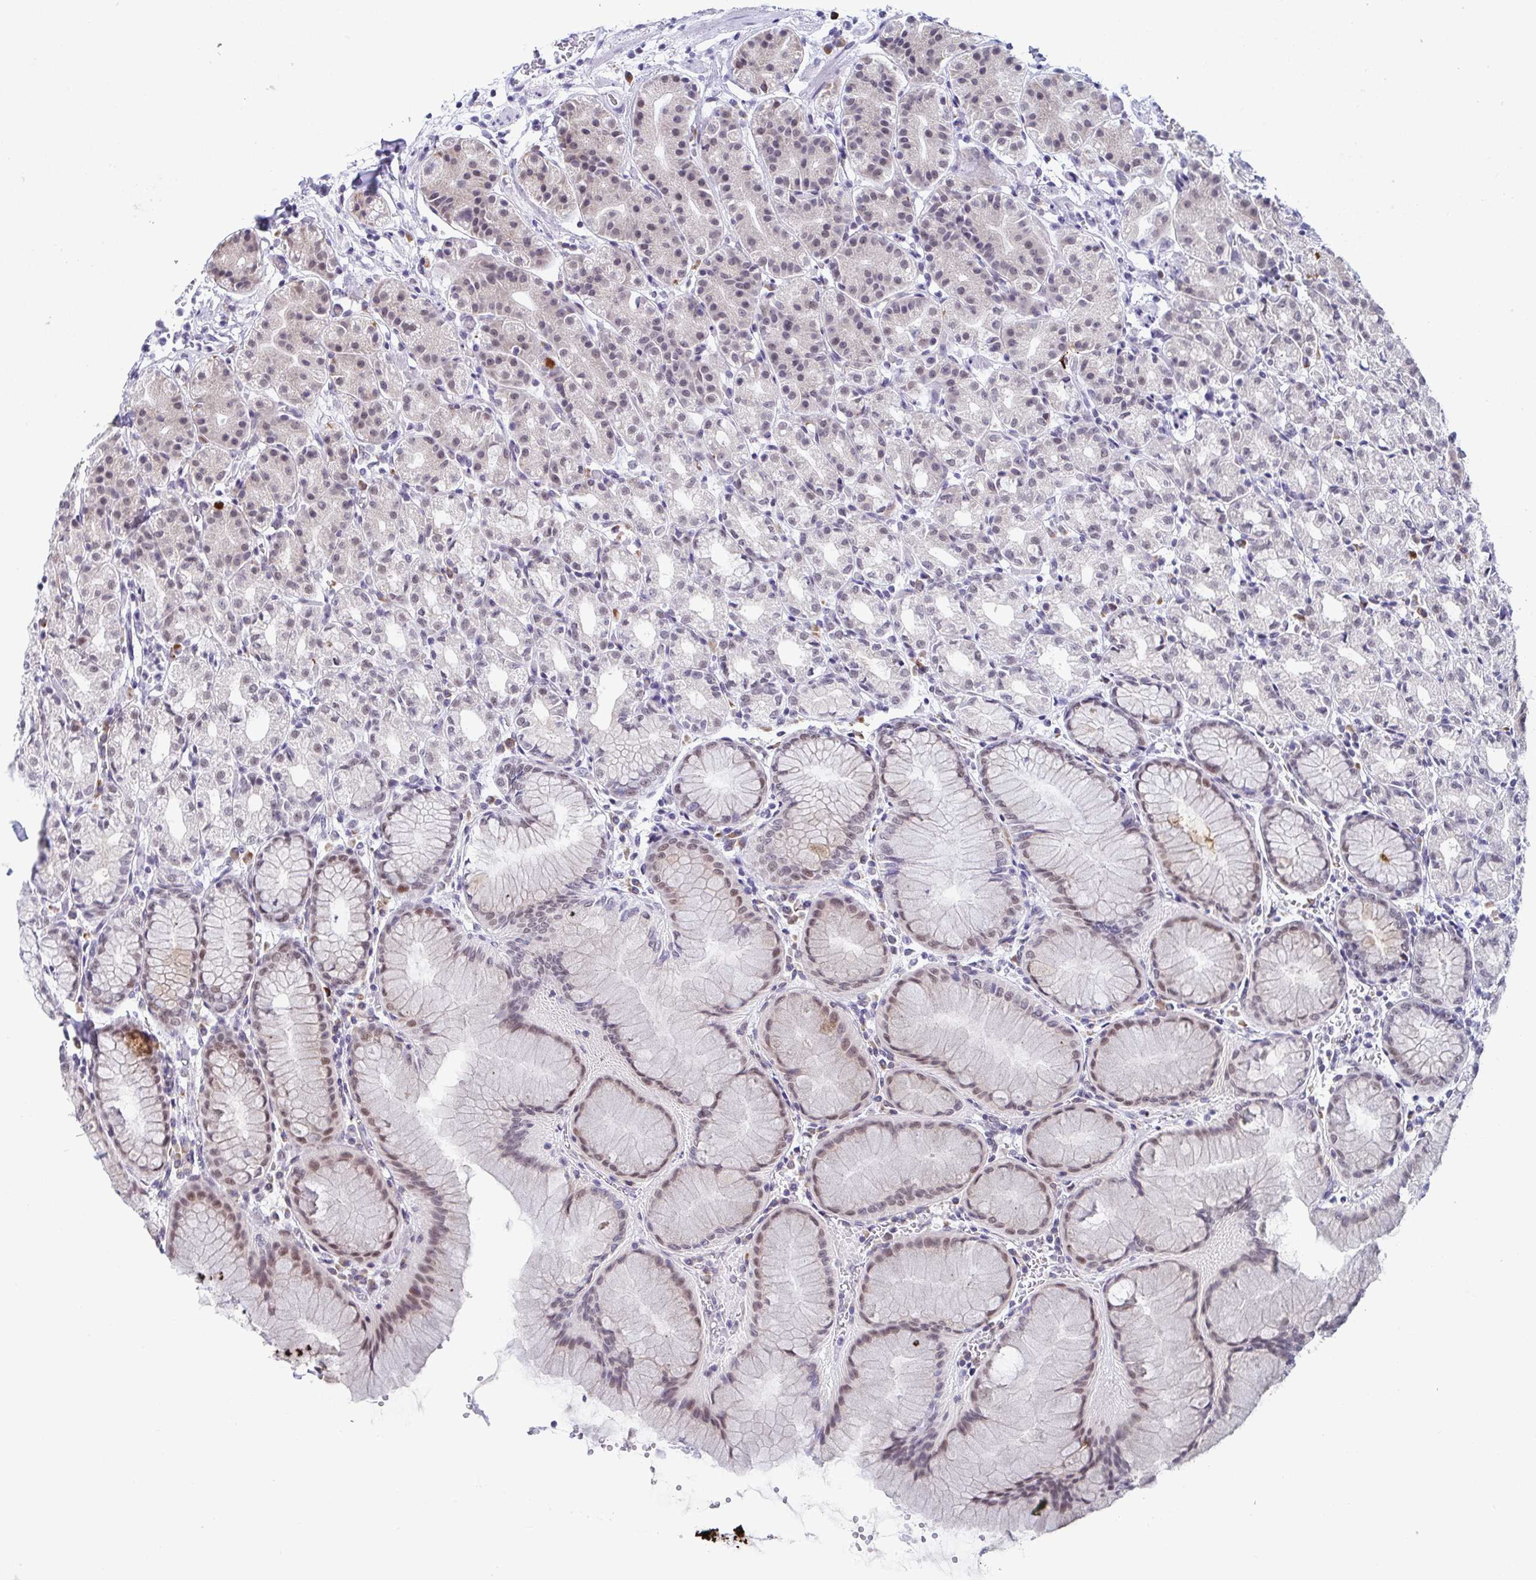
{"staining": {"intensity": "moderate", "quantity": "25%-75%", "location": "nuclear"}, "tissue": "stomach", "cell_type": "Glandular cells", "image_type": "normal", "snomed": [{"axis": "morphology", "description": "Normal tissue, NOS"}, {"axis": "topography", "description": "Stomach"}], "caption": "Glandular cells exhibit moderate nuclear expression in approximately 25%-75% of cells in normal stomach.", "gene": "WDR72", "patient": {"sex": "female", "age": 57}}